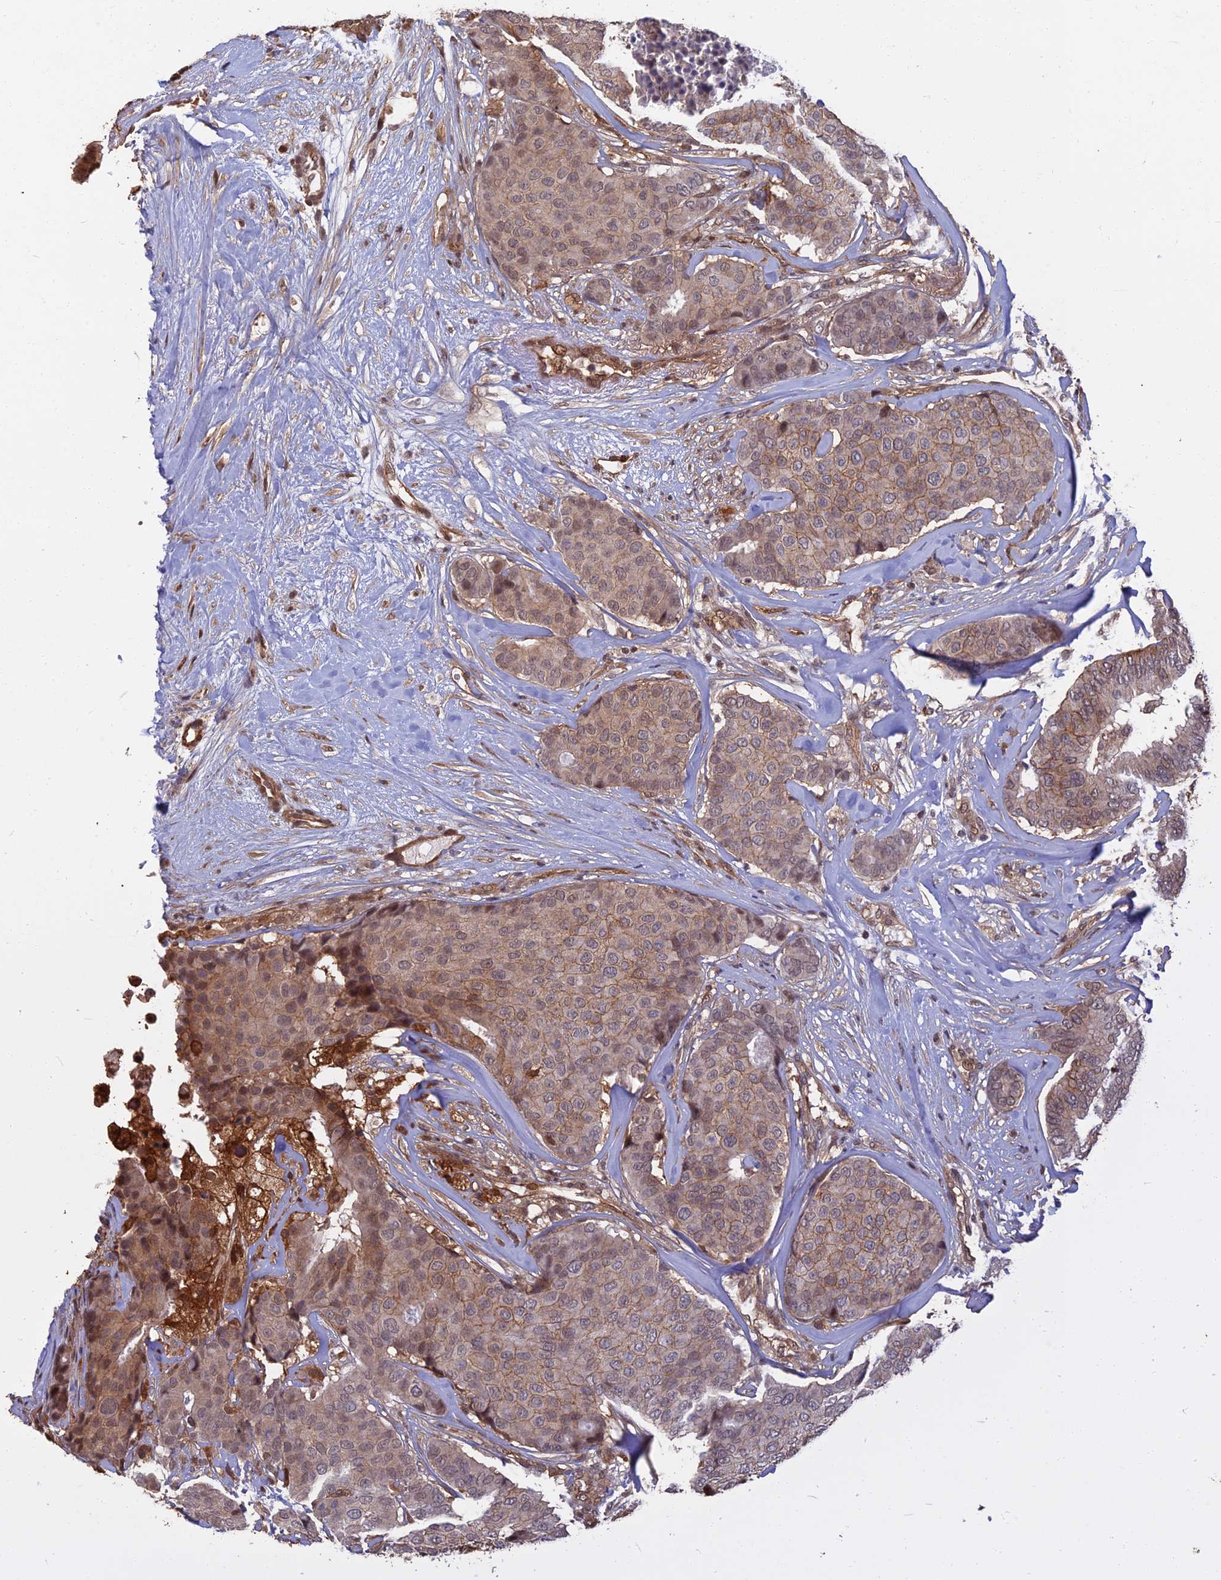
{"staining": {"intensity": "moderate", "quantity": "25%-75%", "location": "cytoplasmic/membranous"}, "tissue": "breast cancer", "cell_type": "Tumor cells", "image_type": "cancer", "snomed": [{"axis": "morphology", "description": "Duct carcinoma"}, {"axis": "topography", "description": "Breast"}], "caption": "Breast invasive ductal carcinoma tissue demonstrates moderate cytoplasmic/membranous positivity in about 25%-75% of tumor cells, visualized by immunohistochemistry. (IHC, brightfield microscopy, high magnification).", "gene": "LRRN3", "patient": {"sex": "female", "age": 75}}